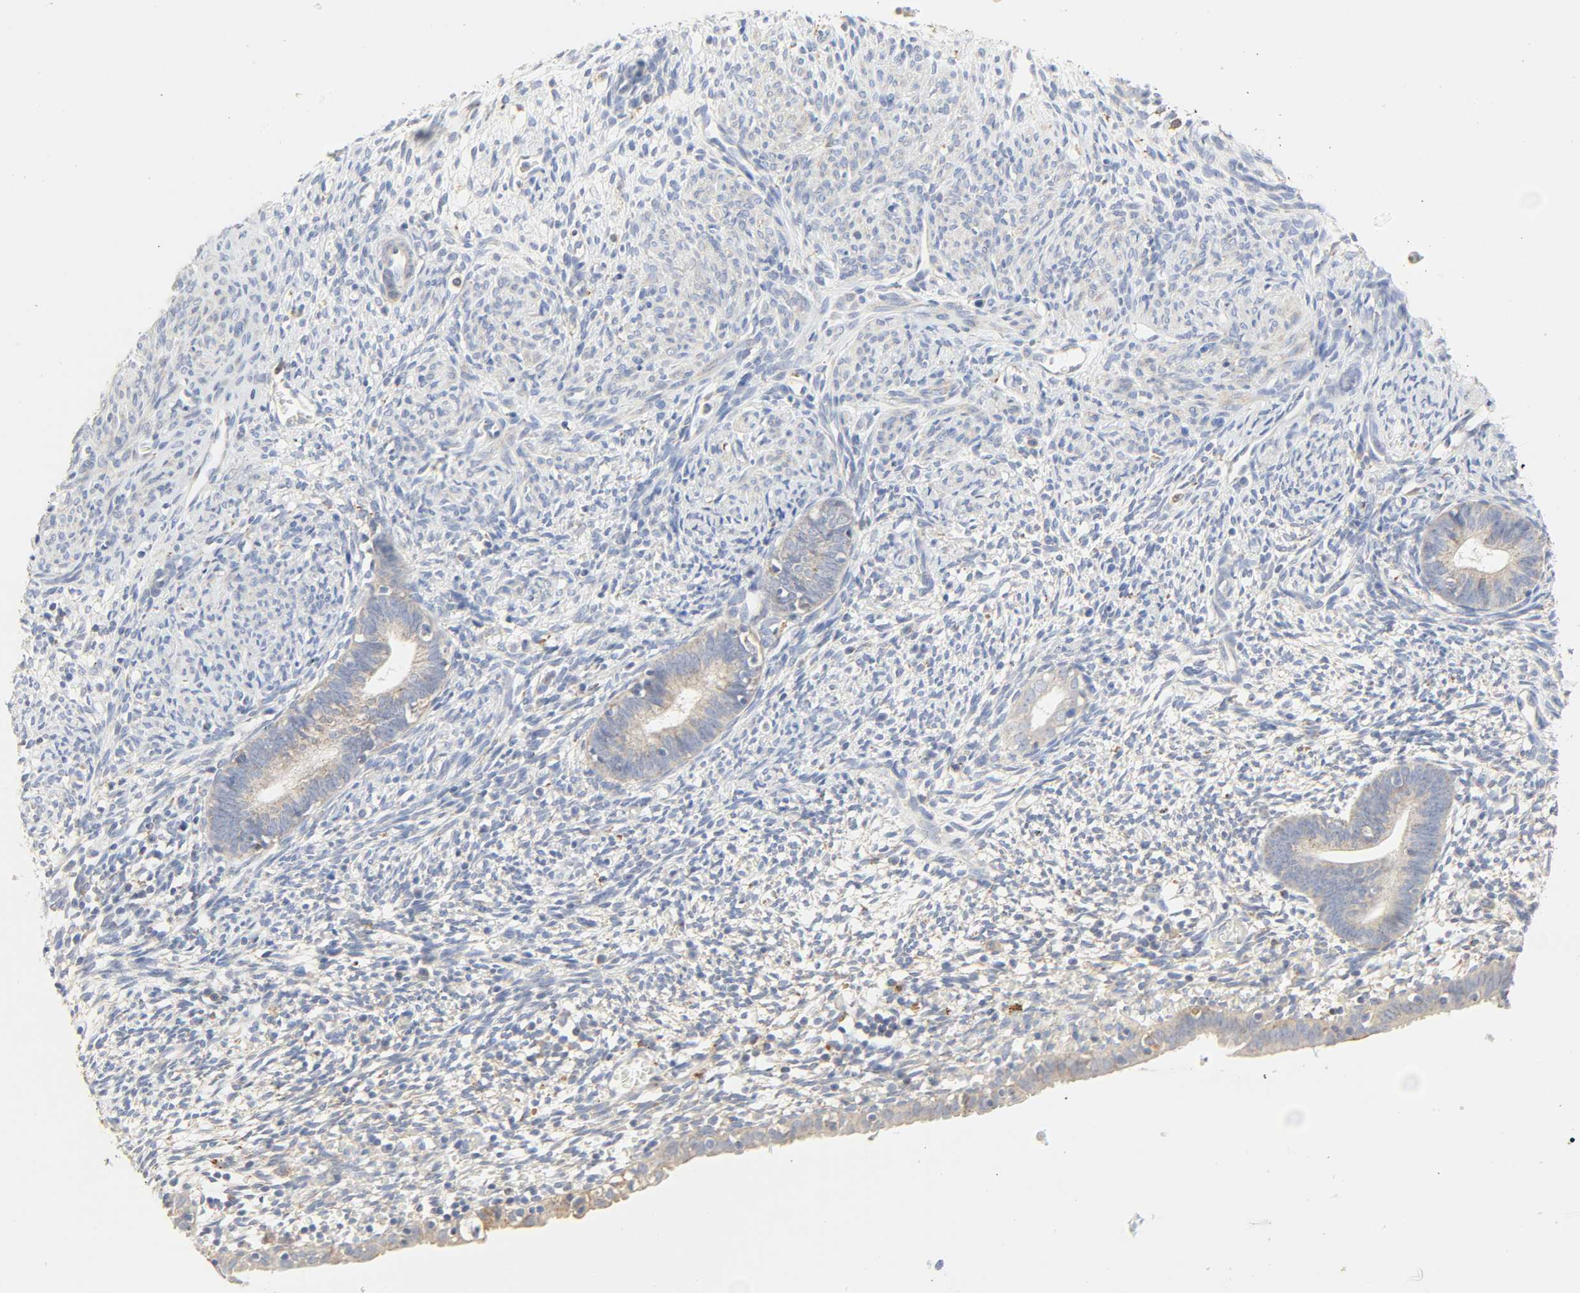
{"staining": {"intensity": "negative", "quantity": "none", "location": "none"}, "tissue": "endometrium", "cell_type": "Cells in endometrial stroma", "image_type": "normal", "snomed": [{"axis": "morphology", "description": "Normal tissue, NOS"}, {"axis": "morphology", "description": "Atrophy, NOS"}, {"axis": "topography", "description": "Uterus"}, {"axis": "topography", "description": "Endometrium"}], "caption": "Immunohistochemical staining of benign human endometrium reveals no significant staining in cells in endometrial stroma. (Stains: DAB (3,3'-diaminobenzidine) IHC with hematoxylin counter stain, Microscopy: brightfield microscopy at high magnification).", "gene": "CAMK2A", "patient": {"sex": "female", "age": 68}}